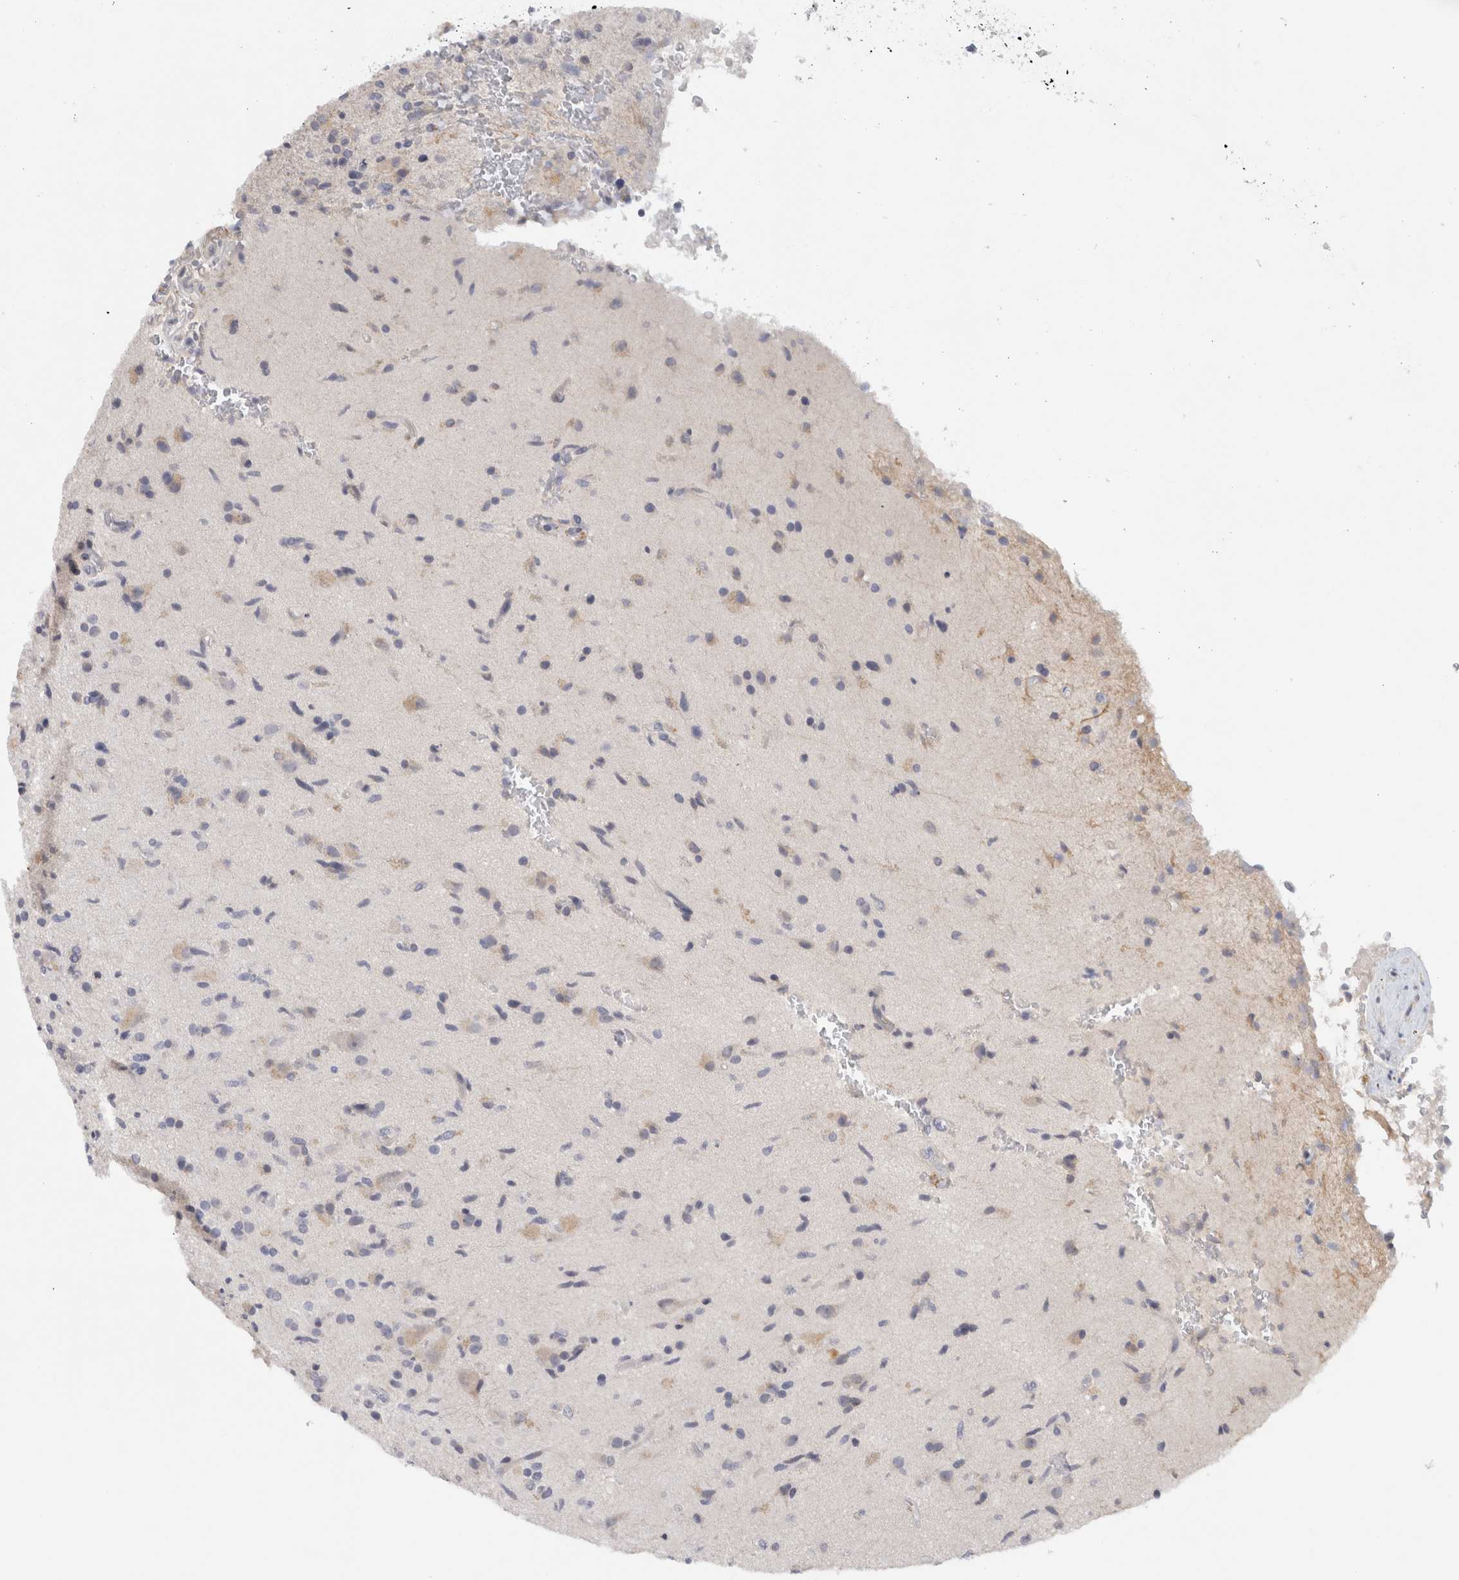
{"staining": {"intensity": "negative", "quantity": "none", "location": "none"}, "tissue": "glioma", "cell_type": "Tumor cells", "image_type": "cancer", "snomed": [{"axis": "morphology", "description": "Glioma, malignant, High grade"}, {"axis": "topography", "description": "Brain"}], "caption": "Glioma was stained to show a protein in brown. There is no significant staining in tumor cells.", "gene": "STK31", "patient": {"sex": "male", "age": 72}}